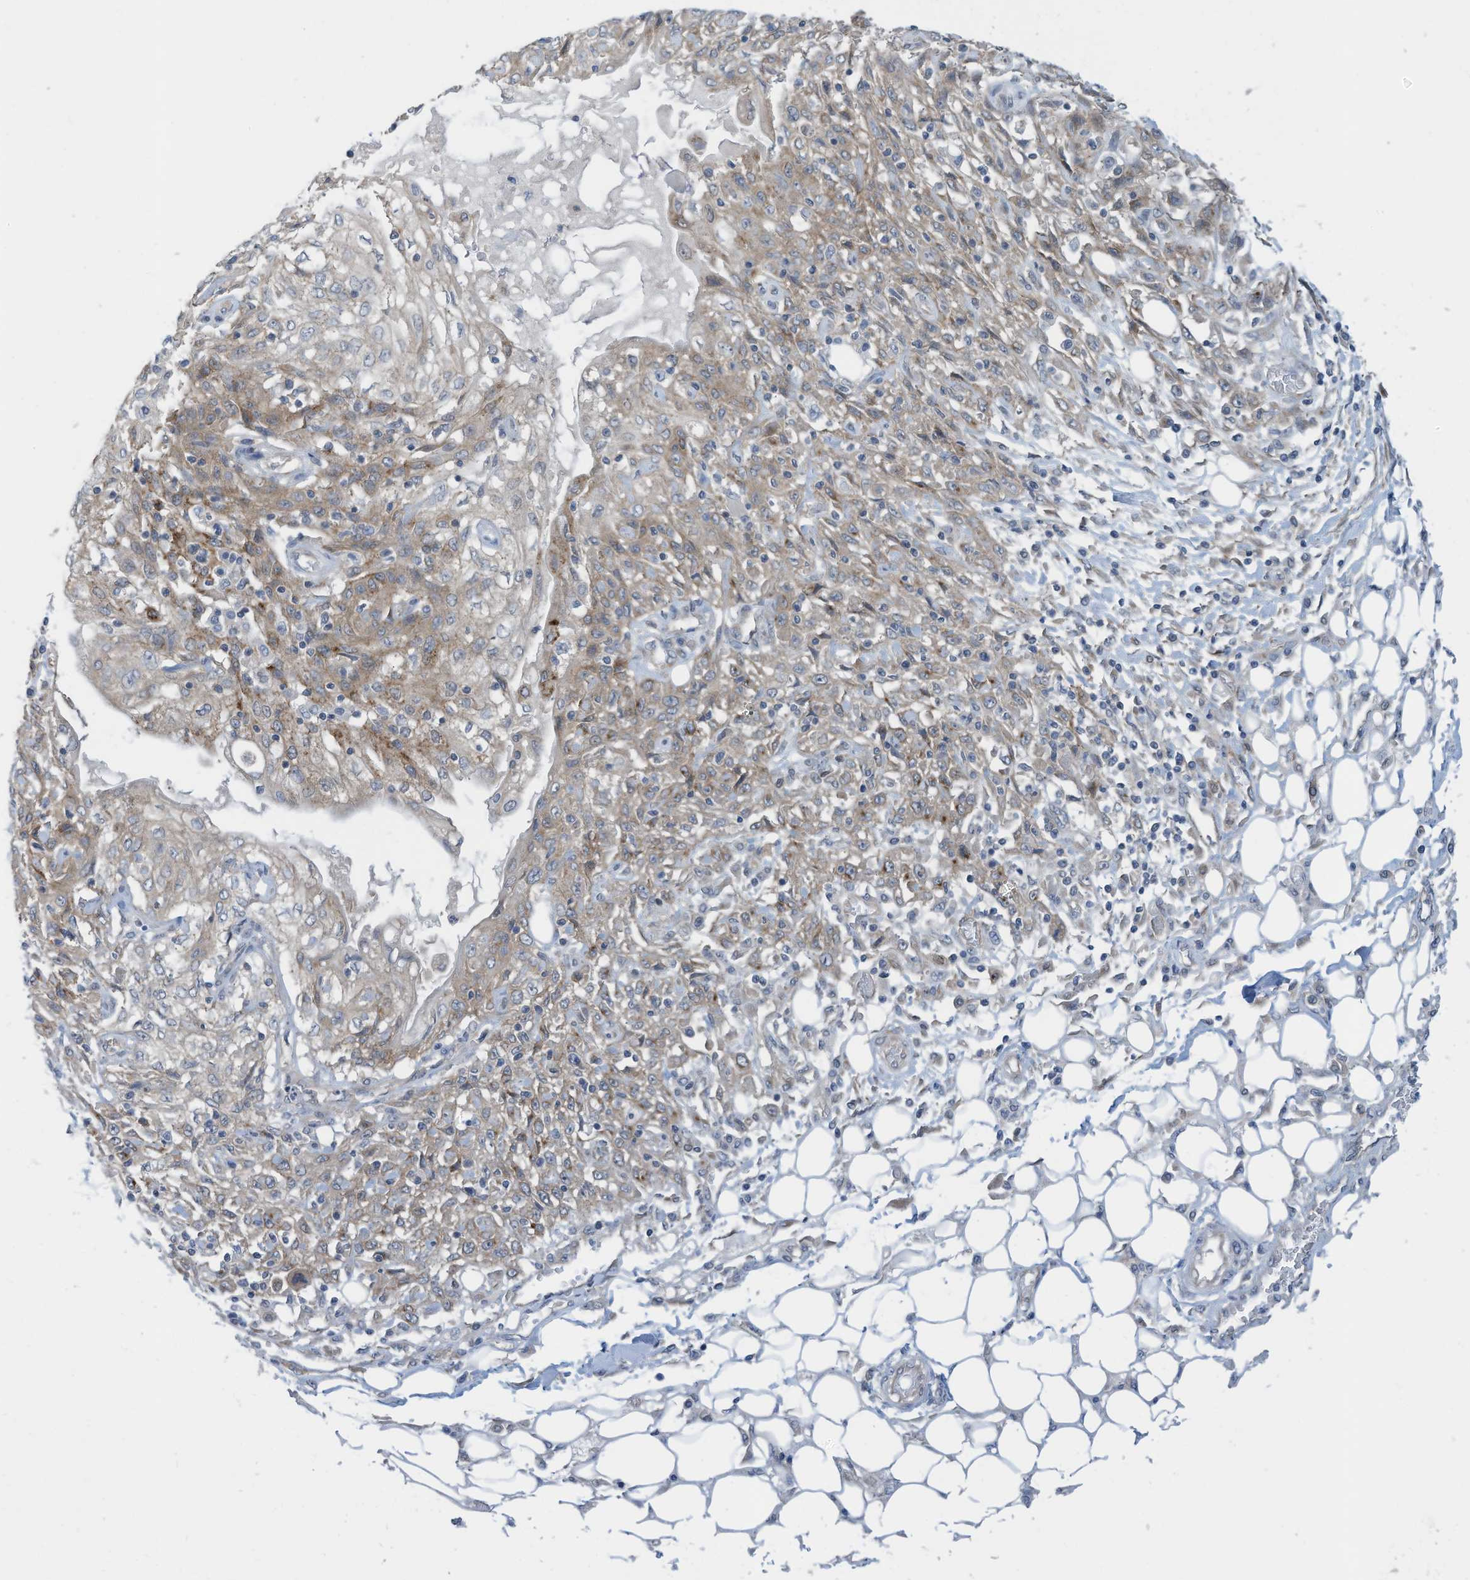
{"staining": {"intensity": "weak", "quantity": "<25%", "location": "cytoplasmic/membranous"}, "tissue": "skin cancer", "cell_type": "Tumor cells", "image_type": "cancer", "snomed": [{"axis": "morphology", "description": "Squamous cell carcinoma, NOS"}, {"axis": "morphology", "description": "Squamous cell carcinoma, metastatic, NOS"}, {"axis": "topography", "description": "Skin"}, {"axis": "topography", "description": "Lymph node"}], "caption": "Skin cancer was stained to show a protein in brown. There is no significant staining in tumor cells.", "gene": "REPS1", "patient": {"sex": "male", "age": 75}}